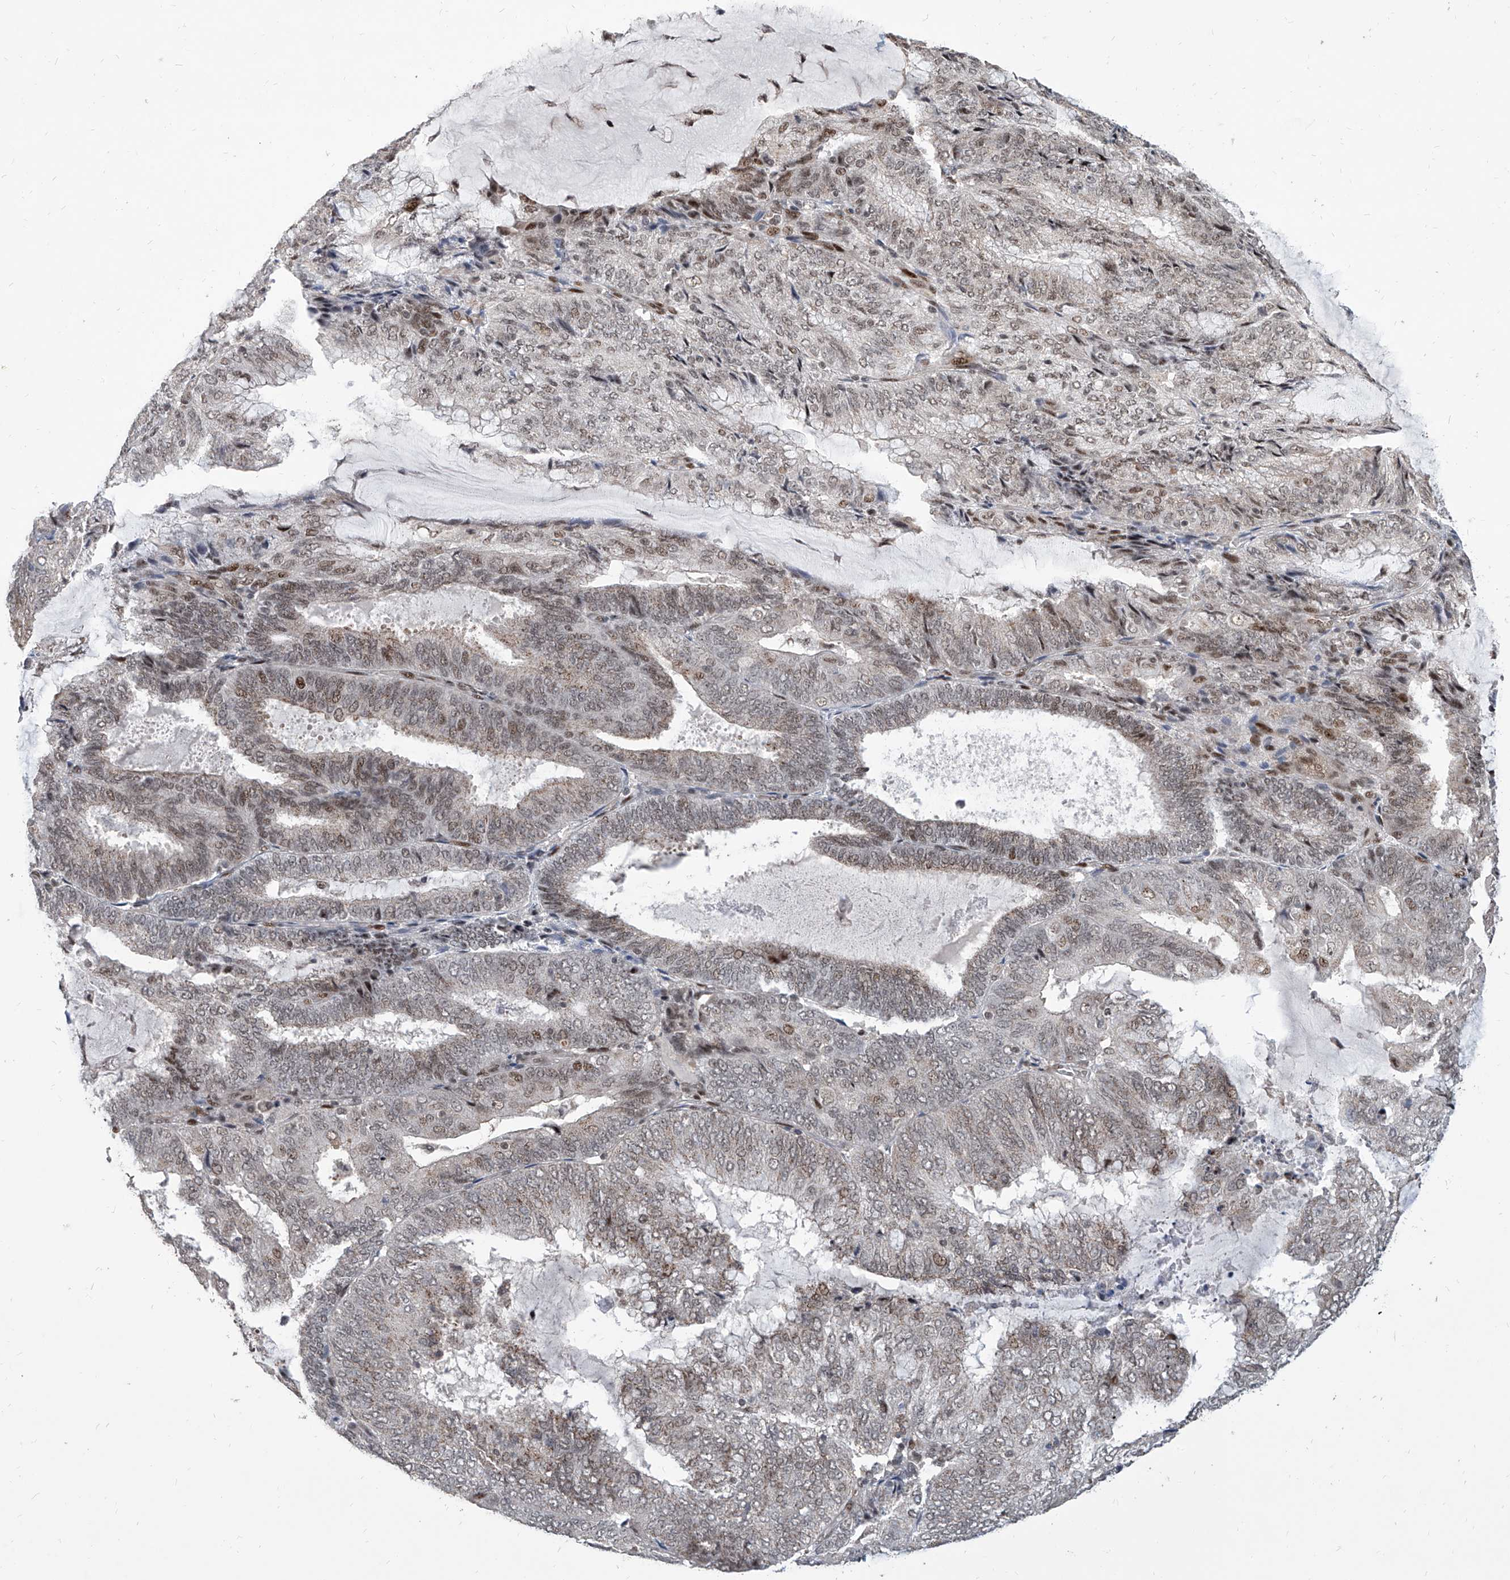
{"staining": {"intensity": "weak", "quantity": "25%-75%", "location": "nuclear"}, "tissue": "endometrial cancer", "cell_type": "Tumor cells", "image_type": "cancer", "snomed": [{"axis": "morphology", "description": "Adenocarcinoma, NOS"}, {"axis": "topography", "description": "Endometrium"}], "caption": "Approximately 25%-75% of tumor cells in endometrial cancer show weak nuclear protein staining as visualized by brown immunohistochemical staining.", "gene": "IRF2", "patient": {"sex": "female", "age": 81}}